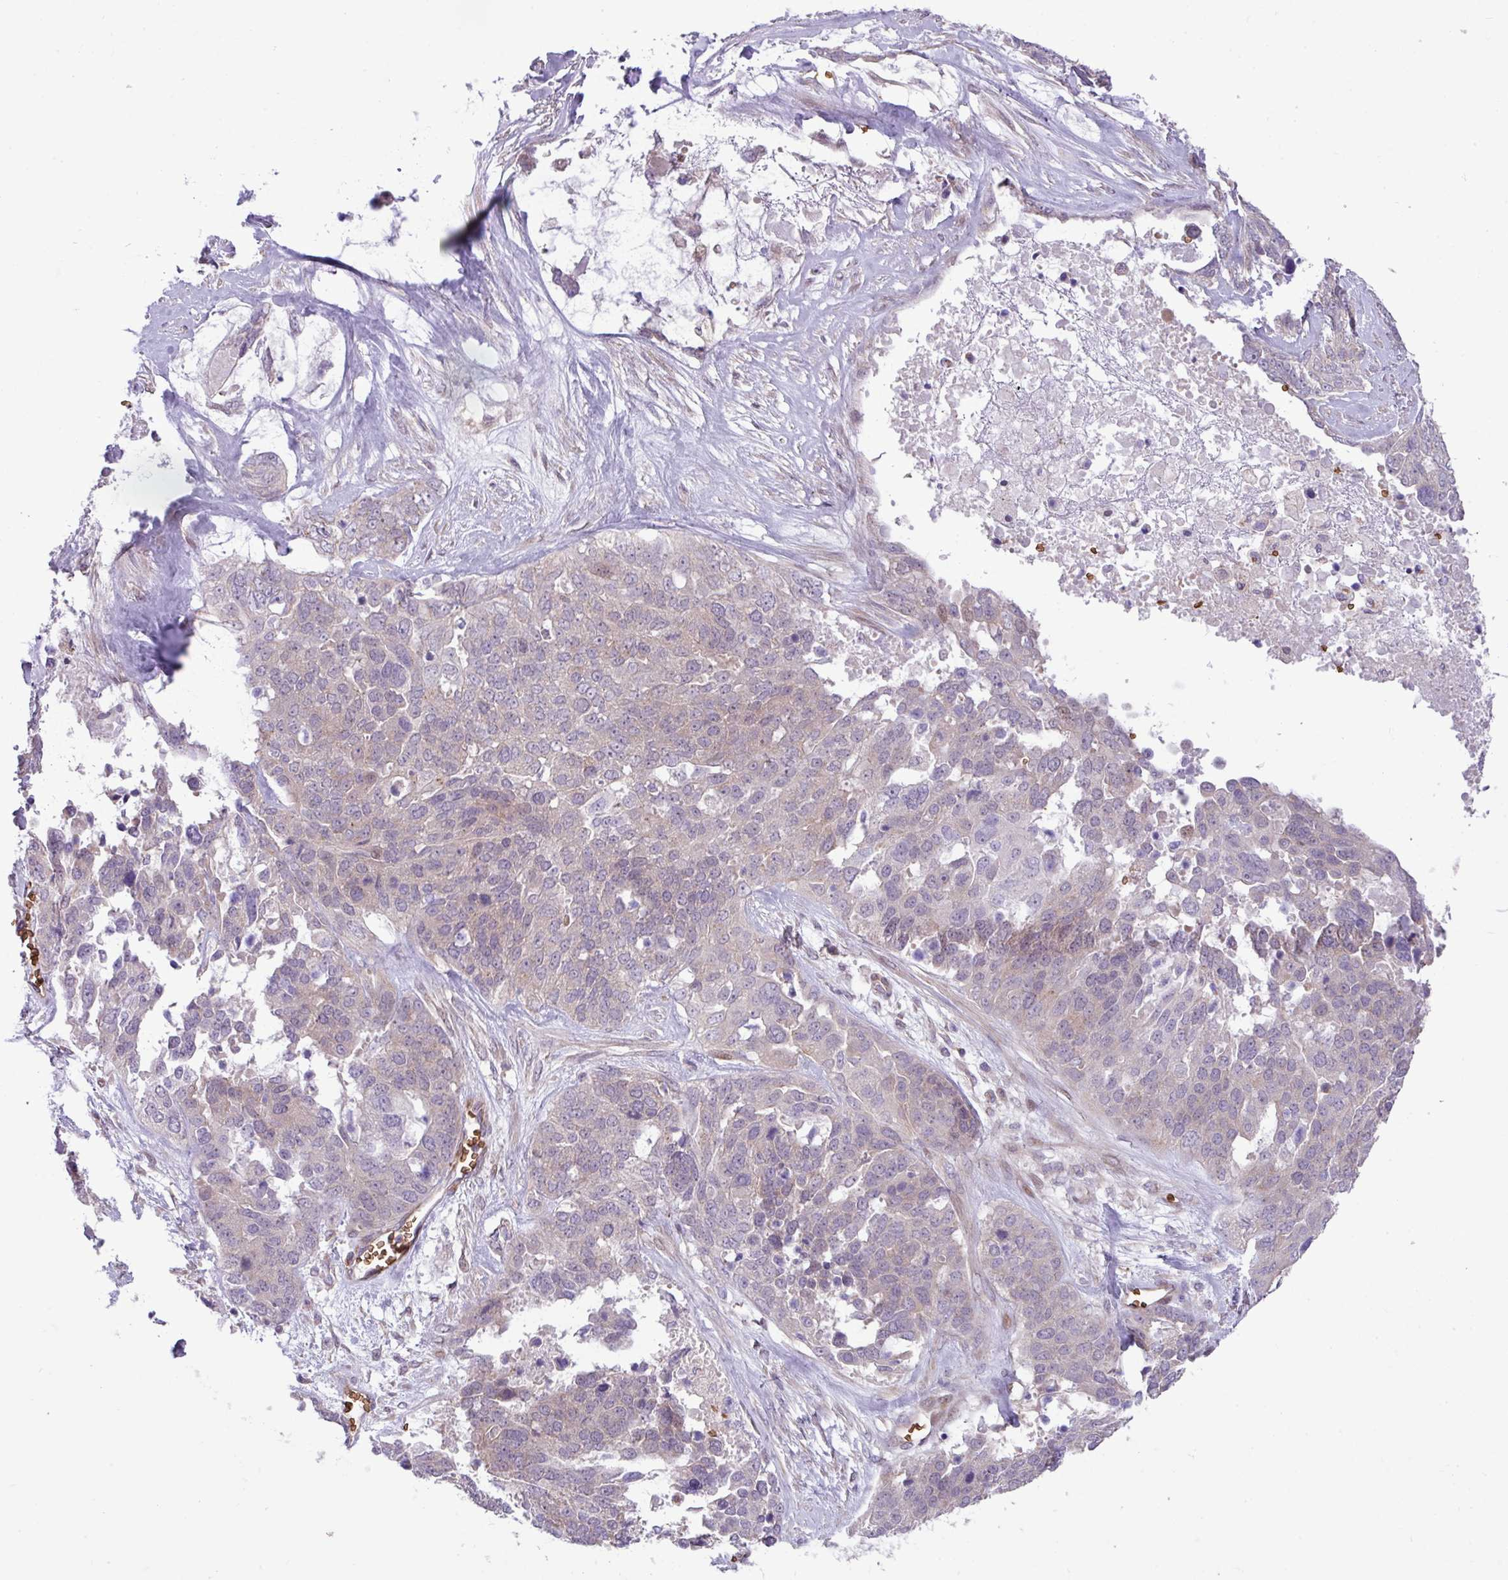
{"staining": {"intensity": "negative", "quantity": "none", "location": "none"}, "tissue": "ovarian cancer", "cell_type": "Tumor cells", "image_type": "cancer", "snomed": [{"axis": "morphology", "description": "Cystadenocarcinoma, serous, NOS"}, {"axis": "topography", "description": "Ovary"}], "caption": "Immunohistochemistry (IHC) histopathology image of neoplastic tissue: human serous cystadenocarcinoma (ovarian) stained with DAB shows no significant protein staining in tumor cells. (DAB (3,3'-diaminobenzidine) immunohistochemistry (IHC) with hematoxylin counter stain).", "gene": "RAD21L1", "patient": {"sex": "female", "age": 44}}